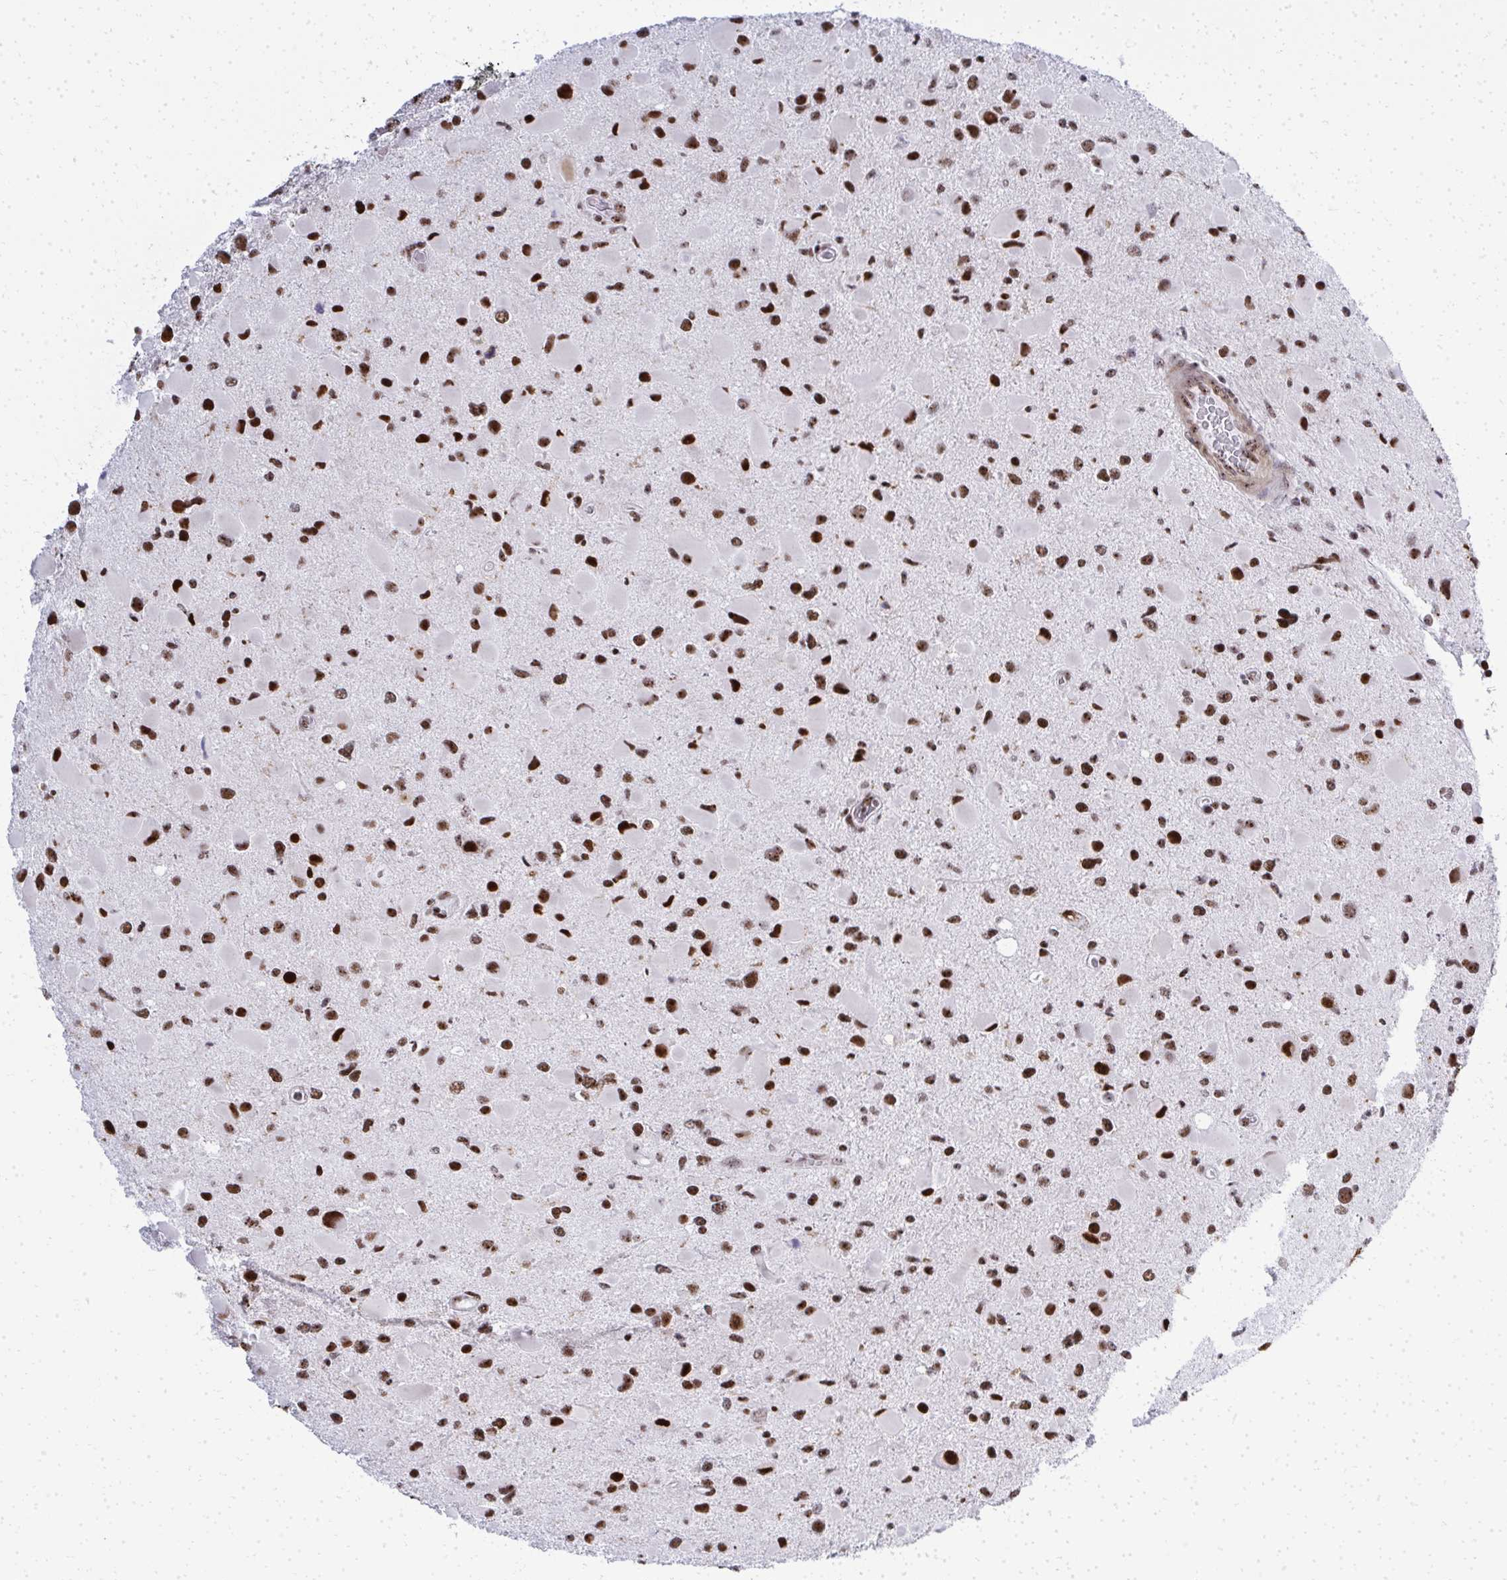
{"staining": {"intensity": "strong", "quantity": ">75%", "location": "nuclear"}, "tissue": "glioma", "cell_type": "Tumor cells", "image_type": "cancer", "snomed": [{"axis": "morphology", "description": "Glioma, malignant, Low grade"}, {"axis": "topography", "description": "Brain"}], "caption": "Glioma was stained to show a protein in brown. There is high levels of strong nuclear positivity in about >75% of tumor cells.", "gene": "SIRT7", "patient": {"sex": "female", "age": 32}}